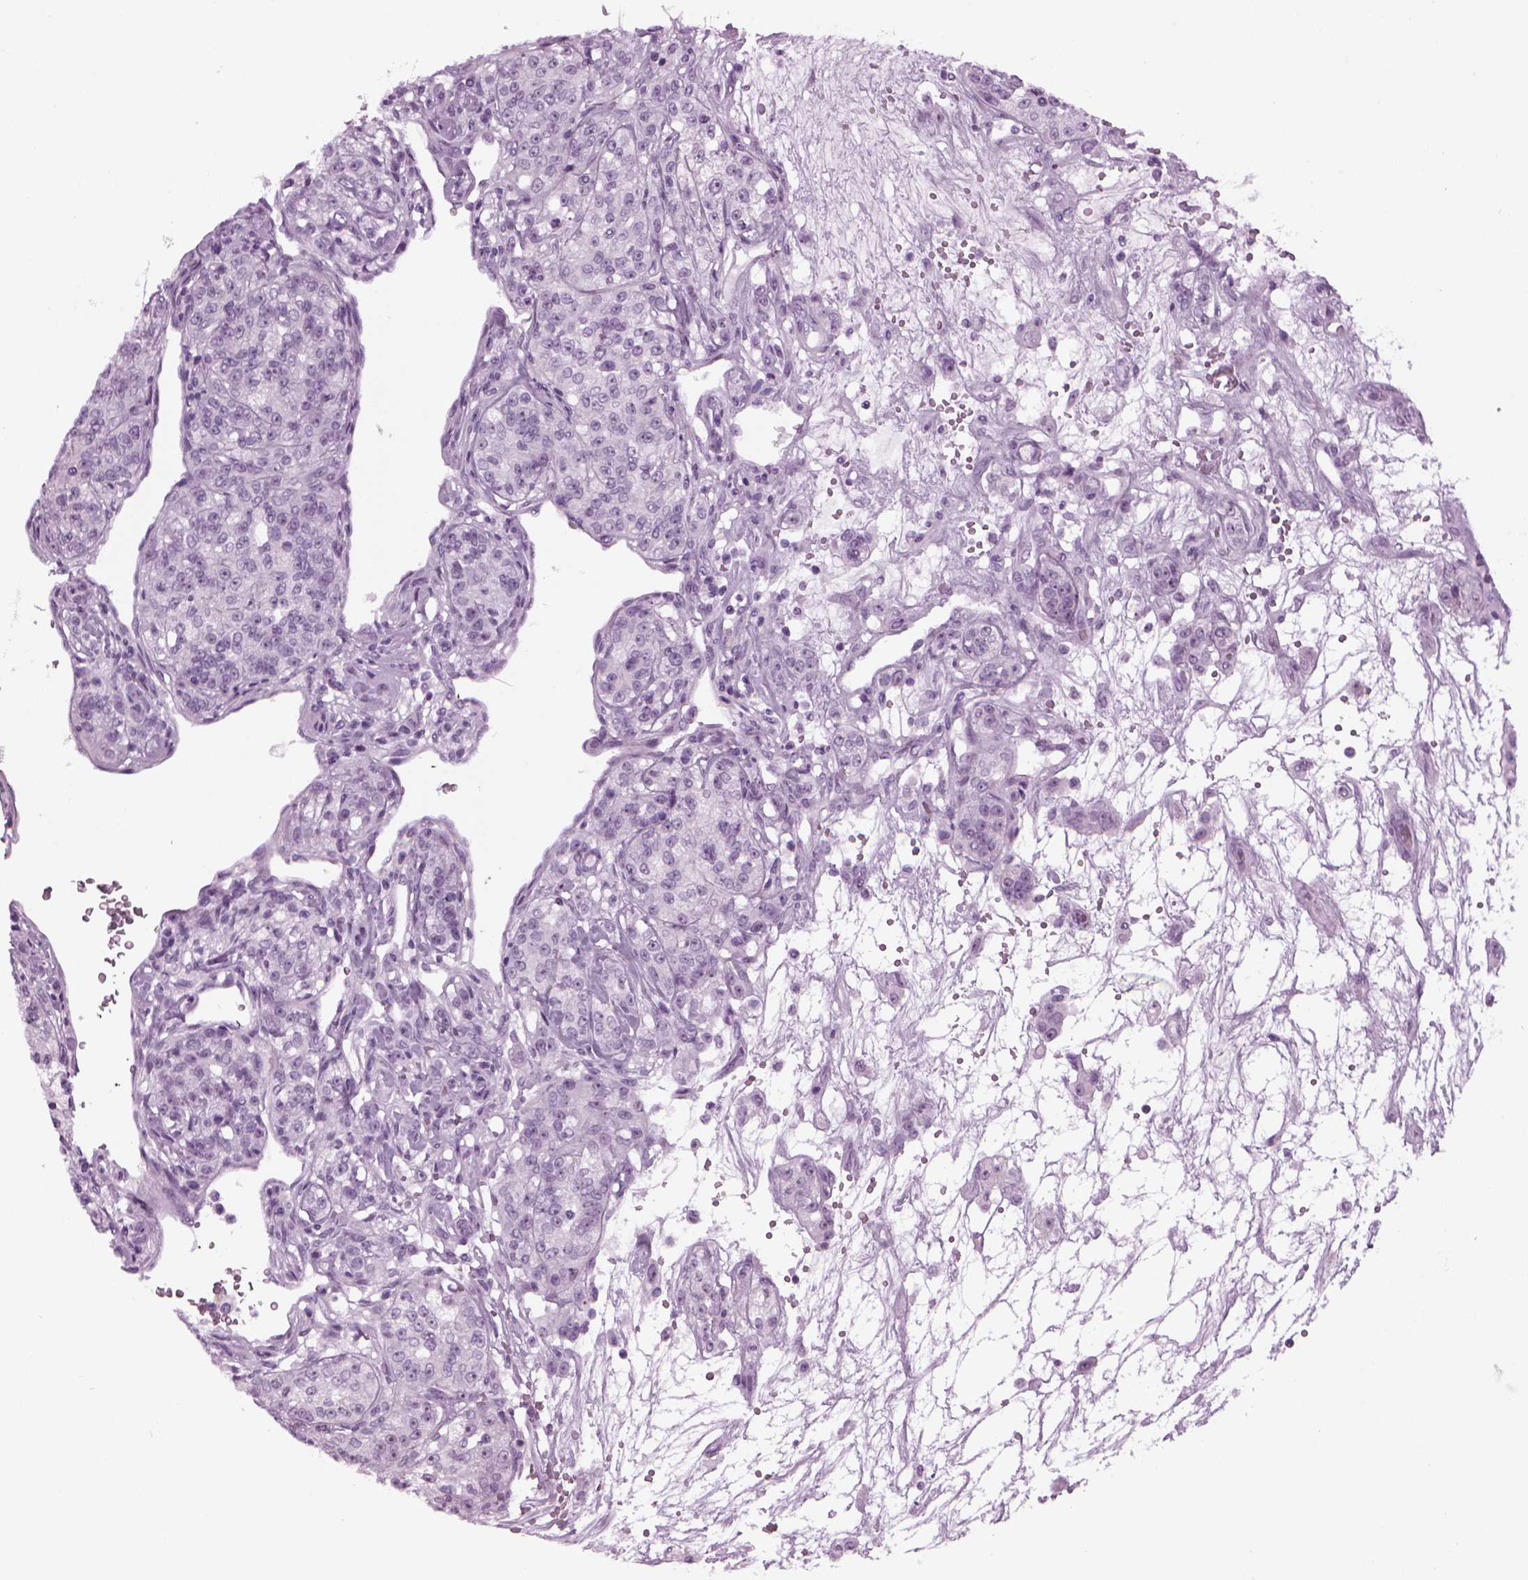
{"staining": {"intensity": "negative", "quantity": "none", "location": "none"}, "tissue": "renal cancer", "cell_type": "Tumor cells", "image_type": "cancer", "snomed": [{"axis": "morphology", "description": "Adenocarcinoma, NOS"}, {"axis": "topography", "description": "Kidney"}], "caption": "Tumor cells show no significant positivity in renal cancer (adenocarcinoma).", "gene": "FAM24A", "patient": {"sex": "female", "age": 63}}